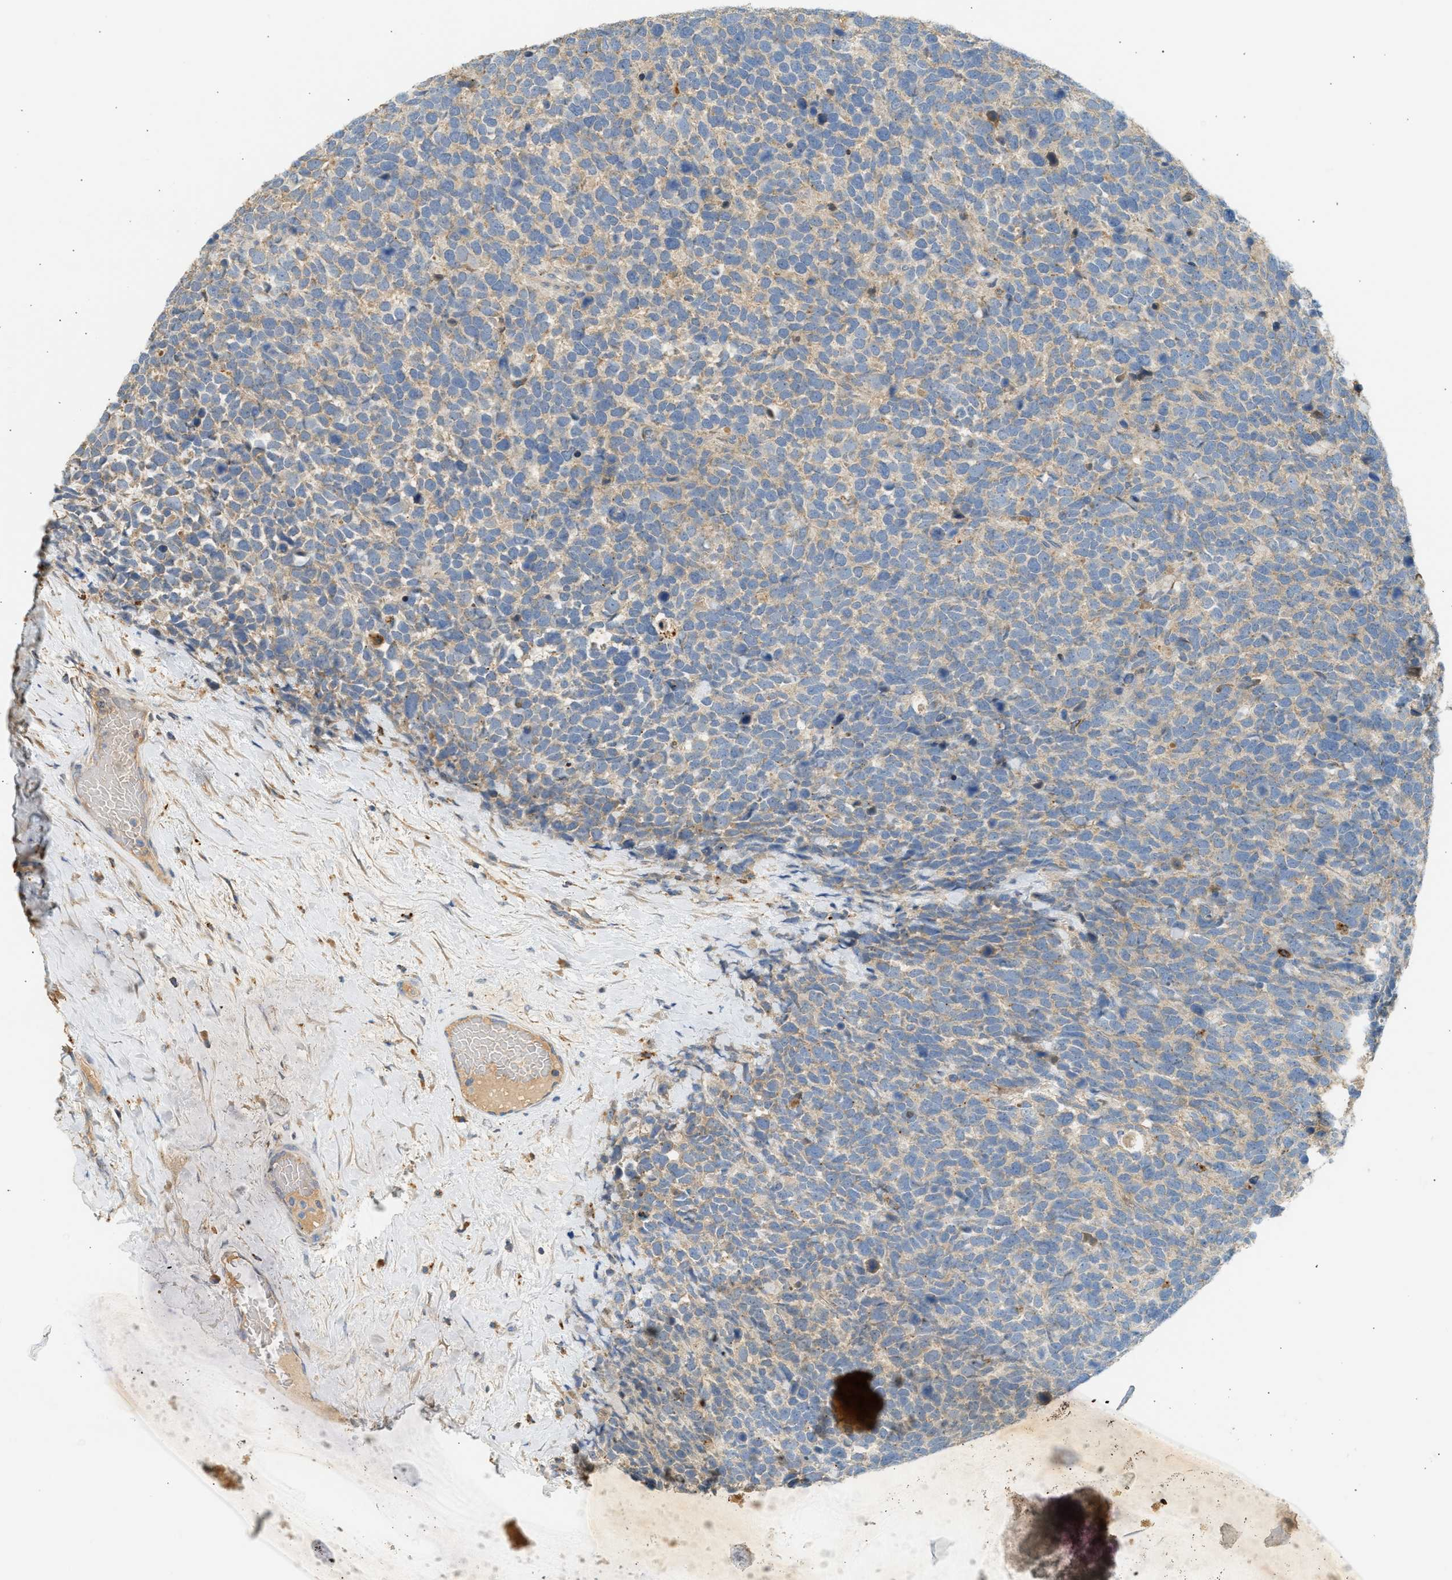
{"staining": {"intensity": "weak", "quantity": ">75%", "location": "cytoplasmic/membranous"}, "tissue": "urothelial cancer", "cell_type": "Tumor cells", "image_type": "cancer", "snomed": [{"axis": "morphology", "description": "Urothelial carcinoma, High grade"}, {"axis": "topography", "description": "Urinary bladder"}], "caption": "Immunohistochemical staining of human urothelial cancer displays low levels of weak cytoplasmic/membranous expression in approximately >75% of tumor cells. The staining was performed using DAB to visualize the protein expression in brown, while the nuclei were stained in blue with hematoxylin (Magnification: 20x).", "gene": "ENTHD1", "patient": {"sex": "female", "age": 82}}